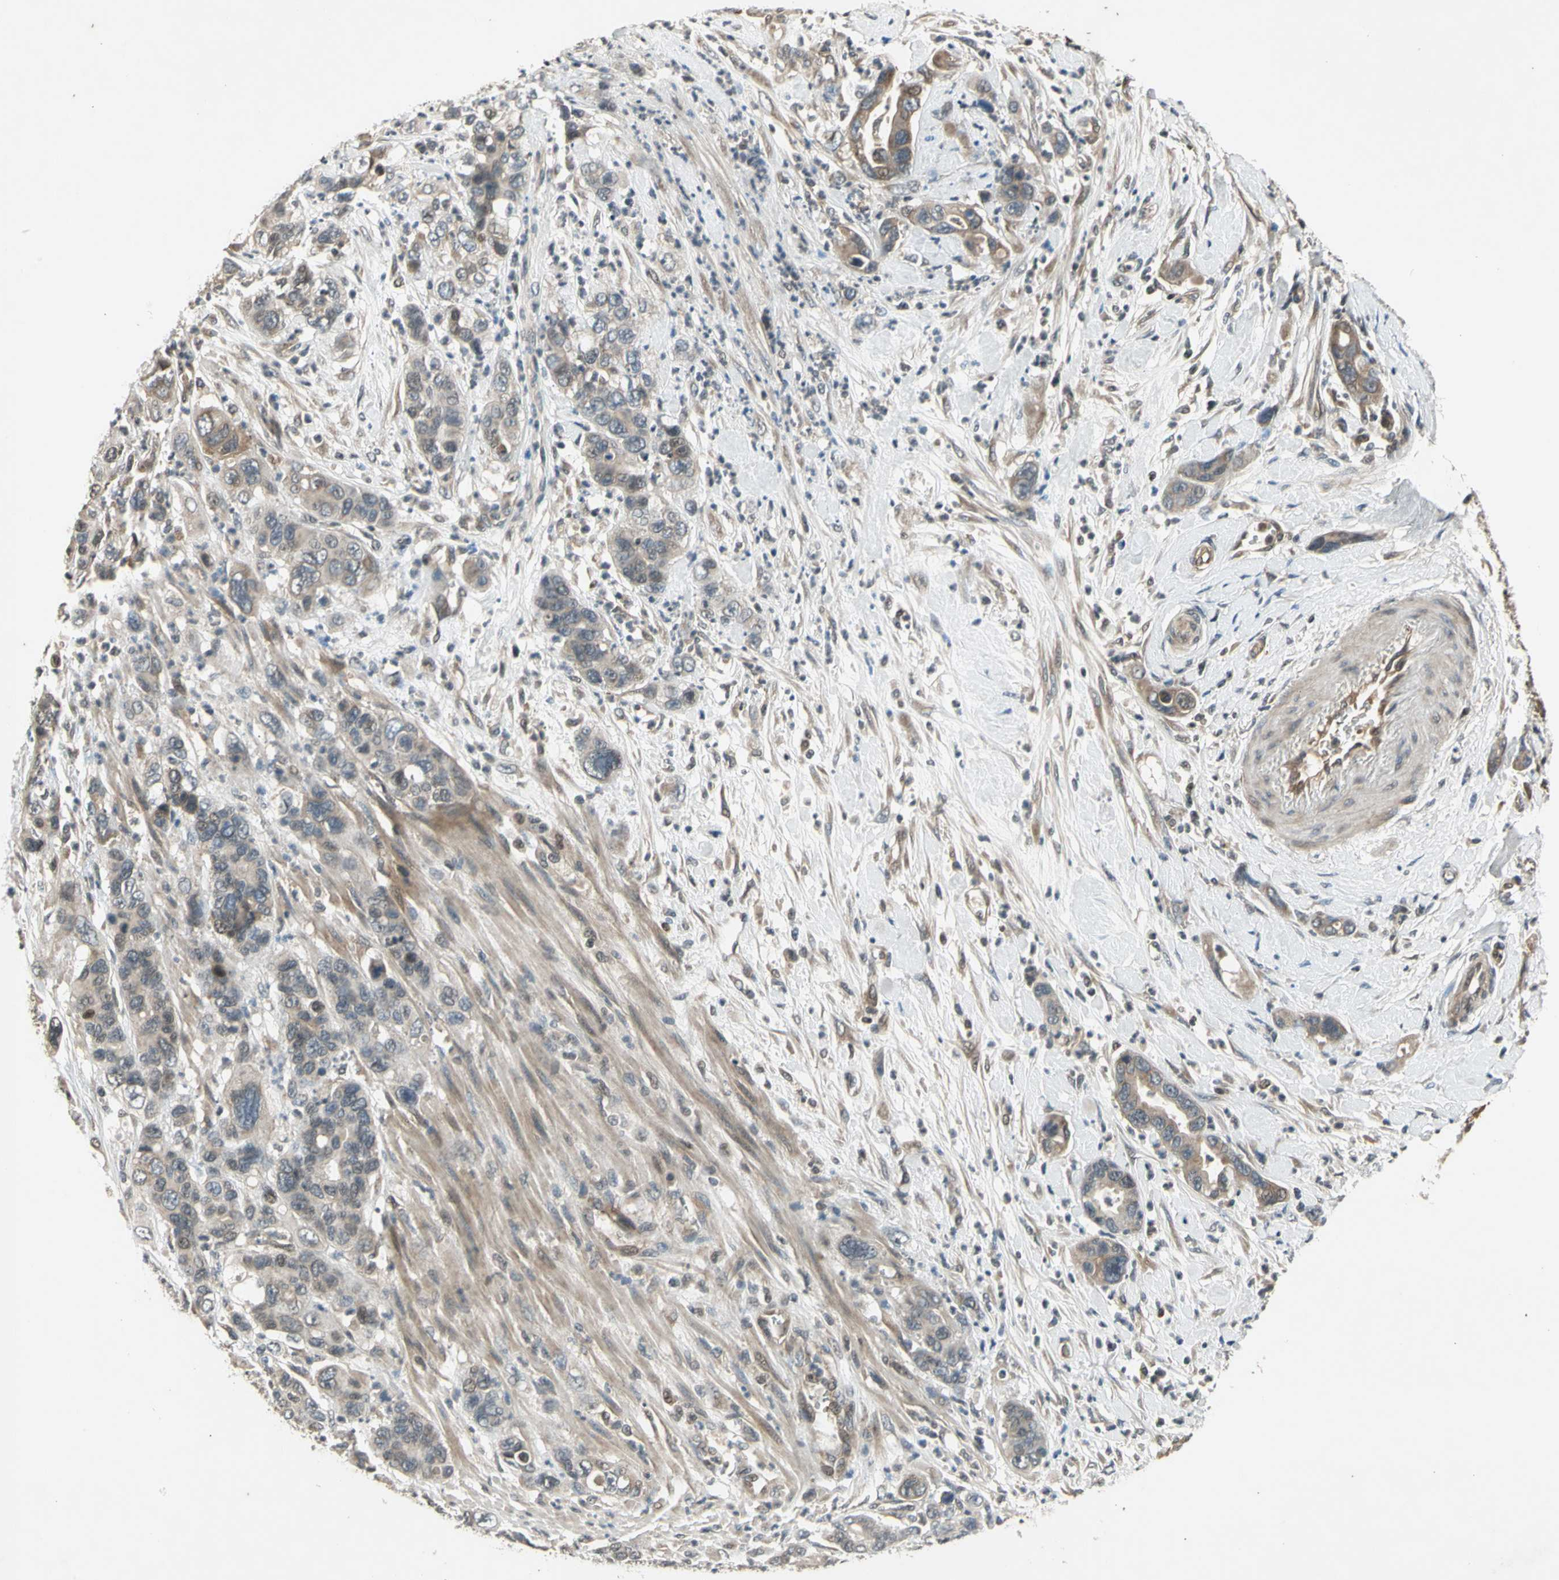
{"staining": {"intensity": "weak", "quantity": "25%-75%", "location": "cytoplasmic/membranous"}, "tissue": "pancreatic cancer", "cell_type": "Tumor cells", "image_type": "cancer", "snomed": [{"axis": "morphology", "description": "Adenocarcinoma, NOS"}, {"axis": "topography", "description": "Pancreas"}], "caption": "DAB immunohistochemical staining of human adenocarcinoma (pancreatic) exhibits weak cytoplasmic/membranous protein positivity in about 25%-75% of tumor cells. Nuclei are stained in blue.", "gene": "EFNB2", "patient": {"sex": "female", "age": 71}}